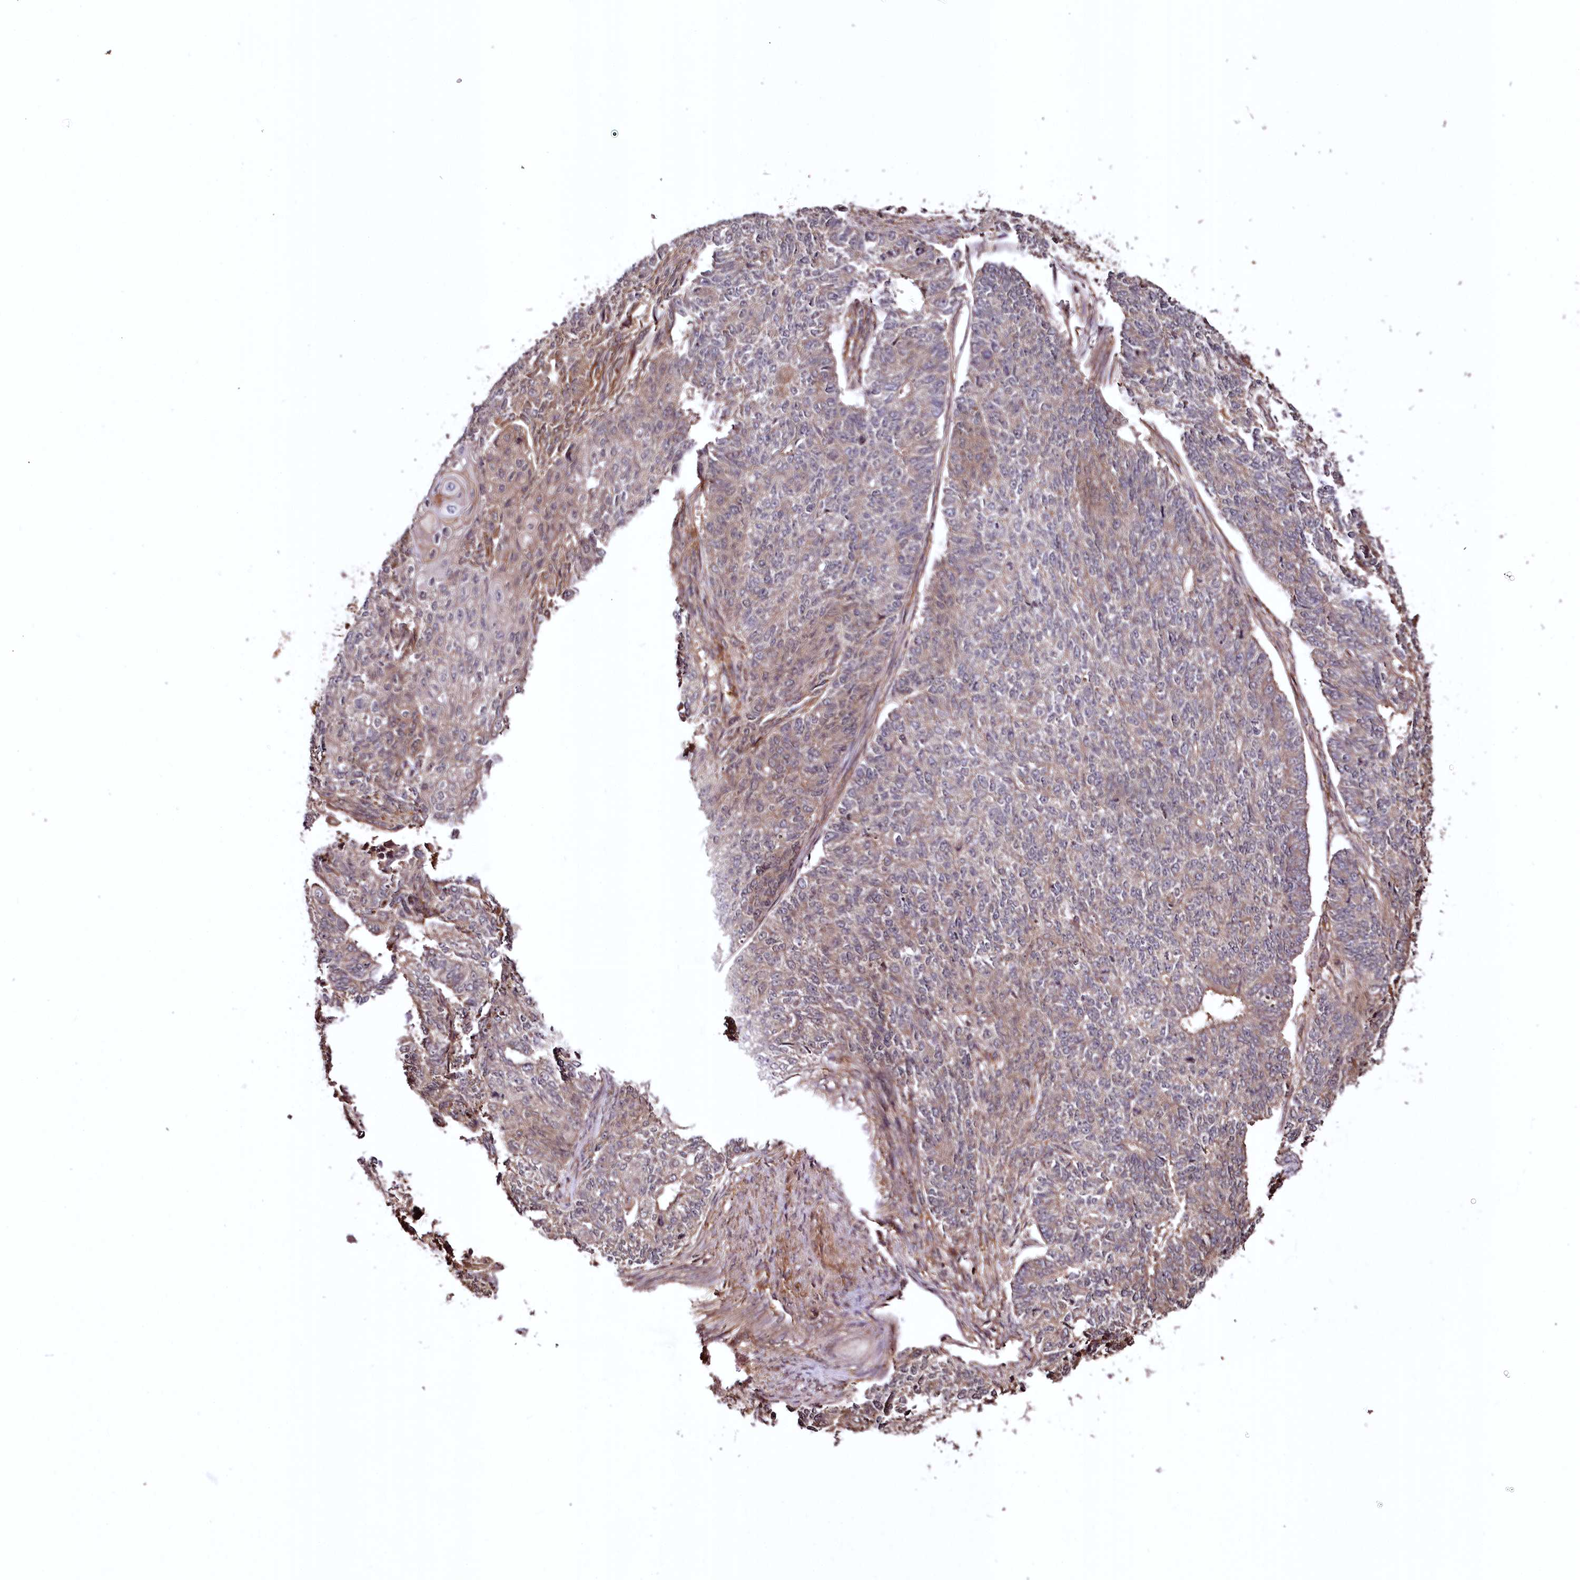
{"staining": {"intensity": "weak", "quantity": "<25%", "location": "cytoplasmic/membranous"}, "tissue": "endometrial cancer", "cell_type": "Tumor cells", "image_type": "cancer", "snomed": [{"axis": "morphology", "description": "Adenocarcinoma, NOS"}, {"axis": "topography", "description": "Endometrium"}], "caption": "IHC of human endometrial adenocarcinoma reveals no positivity in tumor cells.", "gene": "TTC12", "patient": {"sex": "female", "age": 32}}